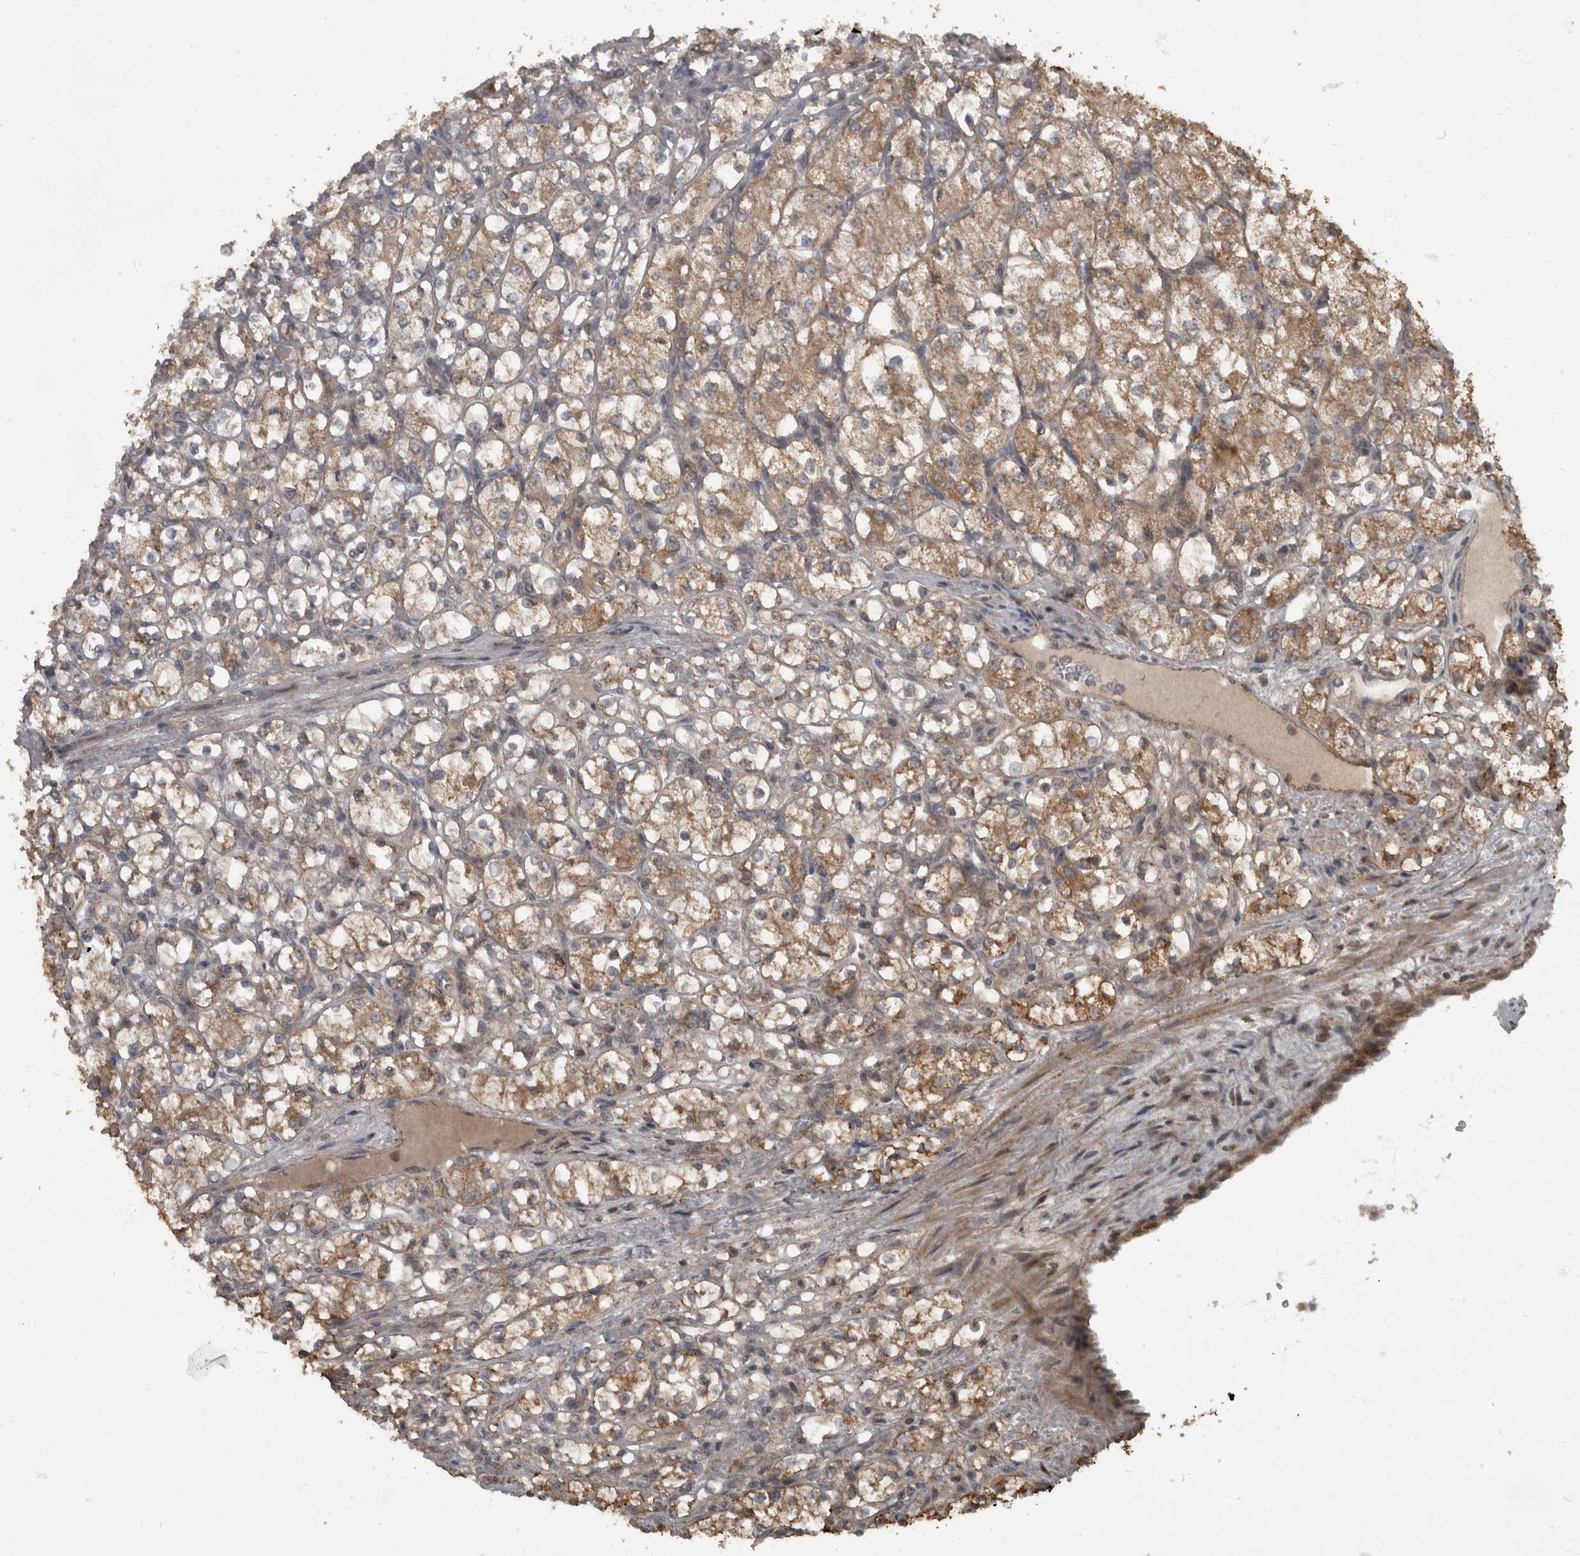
{"staining": {"intensity": "moderate", "quantity": "25%-75%", "location": "cytoplasmic/membranous"}, "tissue": "renal cancer", "cell_type": "Tumor cells", "image_type": "cancer", "snomed": [{"axis": "morphology", "description": "Adenocarcinoma, NOS"}, {"axis": "topography", "description": "Kidney"}], "caption": "Human renal cancer stained with a brown dye displays moderate cytoplasmic/membranous positive expression in approximately 25%-75% of tumor cells.", "gene": "RABGGTB", "patient": {"sex": "female", "age": 69}}